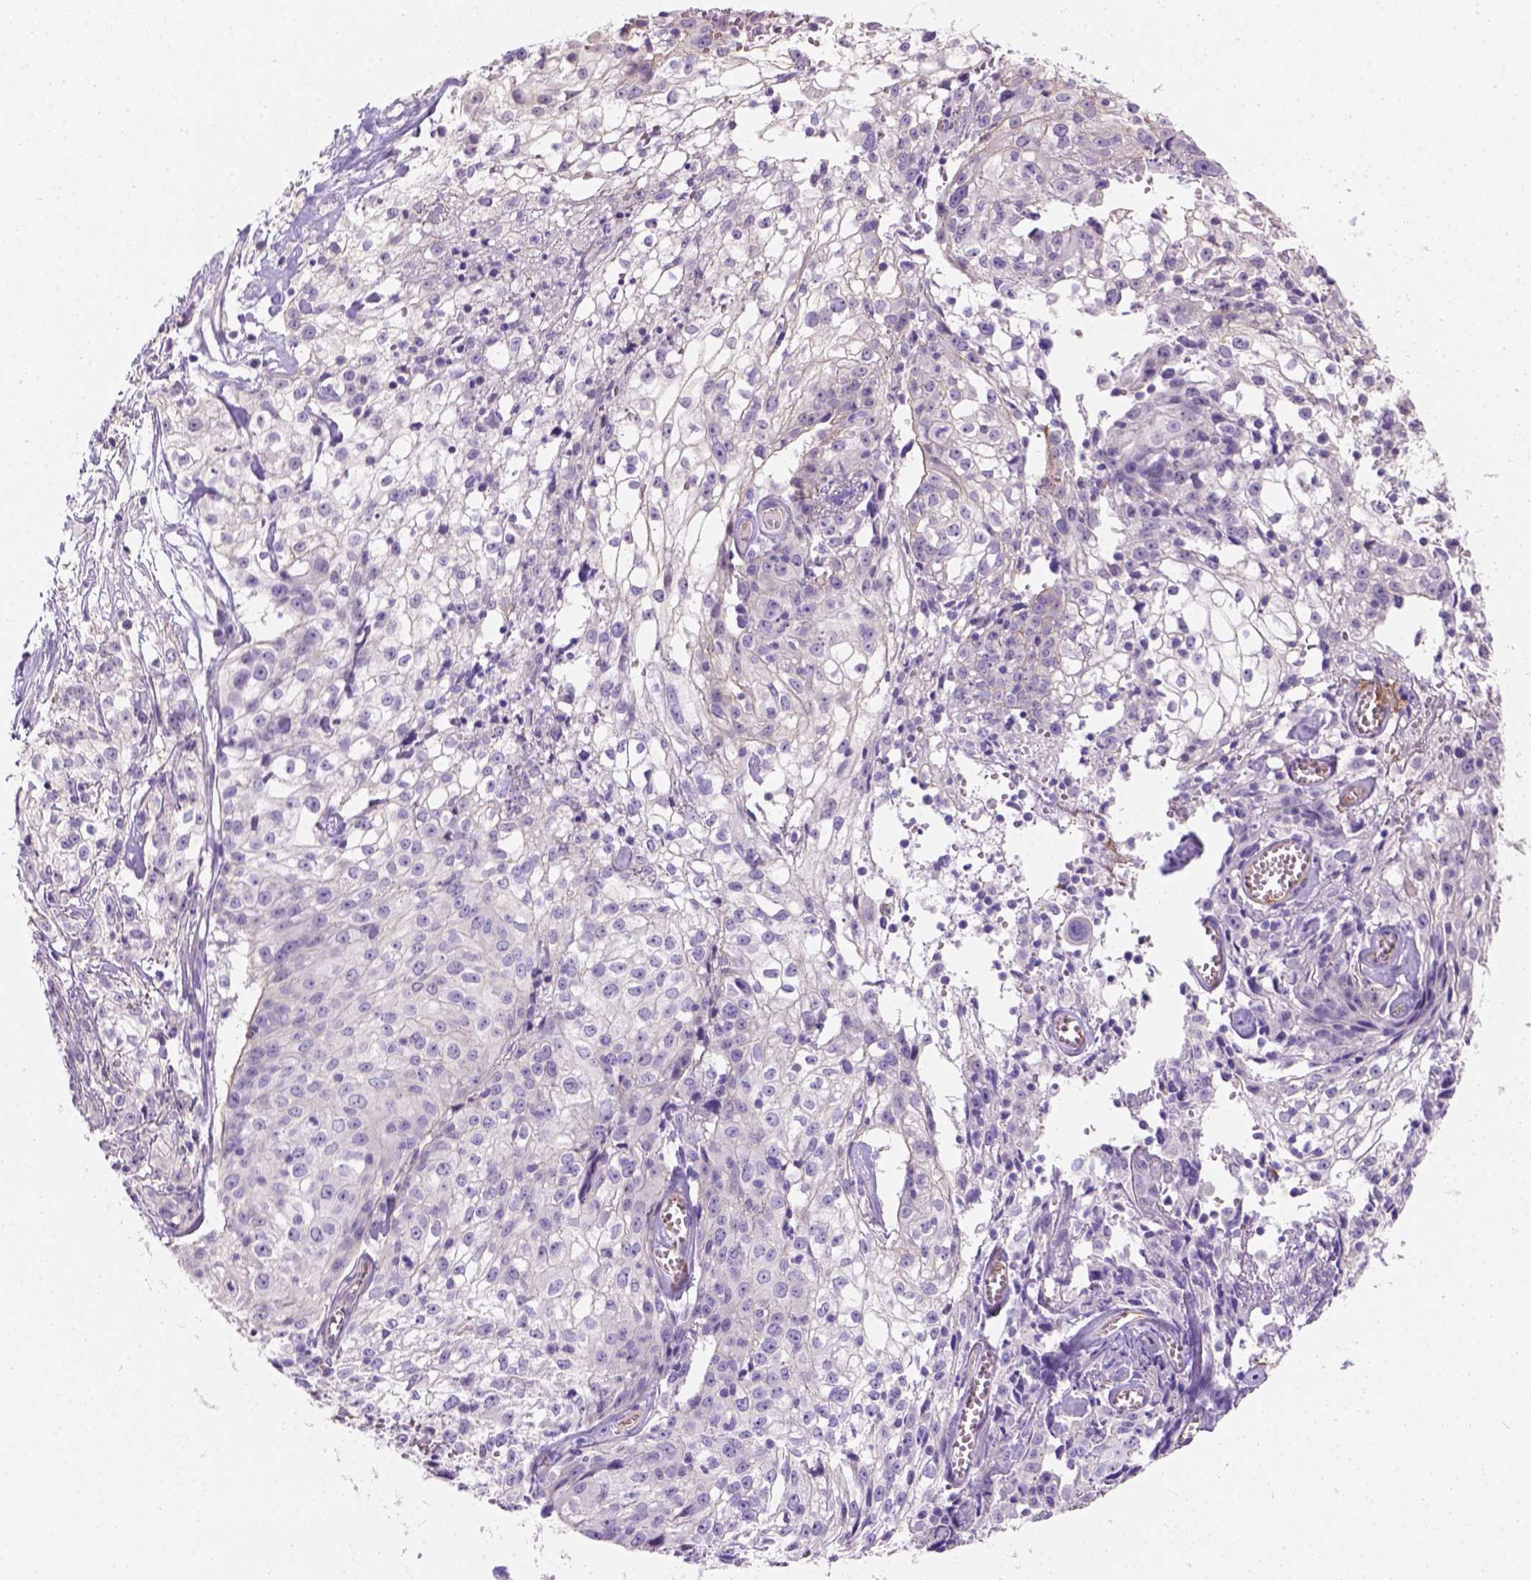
{"staining": {"intensity": "negative", "quantity": "none", "location": "none"}, "tissue": "cervical cancer", "cell_type": "Tumor cells", "image_type": "cancer", "snomed": [{"axis": "morphology", "description": "Squamous cell carcinoma, NOS"}, {"axis": "topography", "description": "Cervix"}], "caption": "Cervical squamous cell carcinoma was stained to show a protein in brown. There is no significant expression in tumor cells.", "gene": "PHF7", "patient": {"sex": "female", "age": 85}}